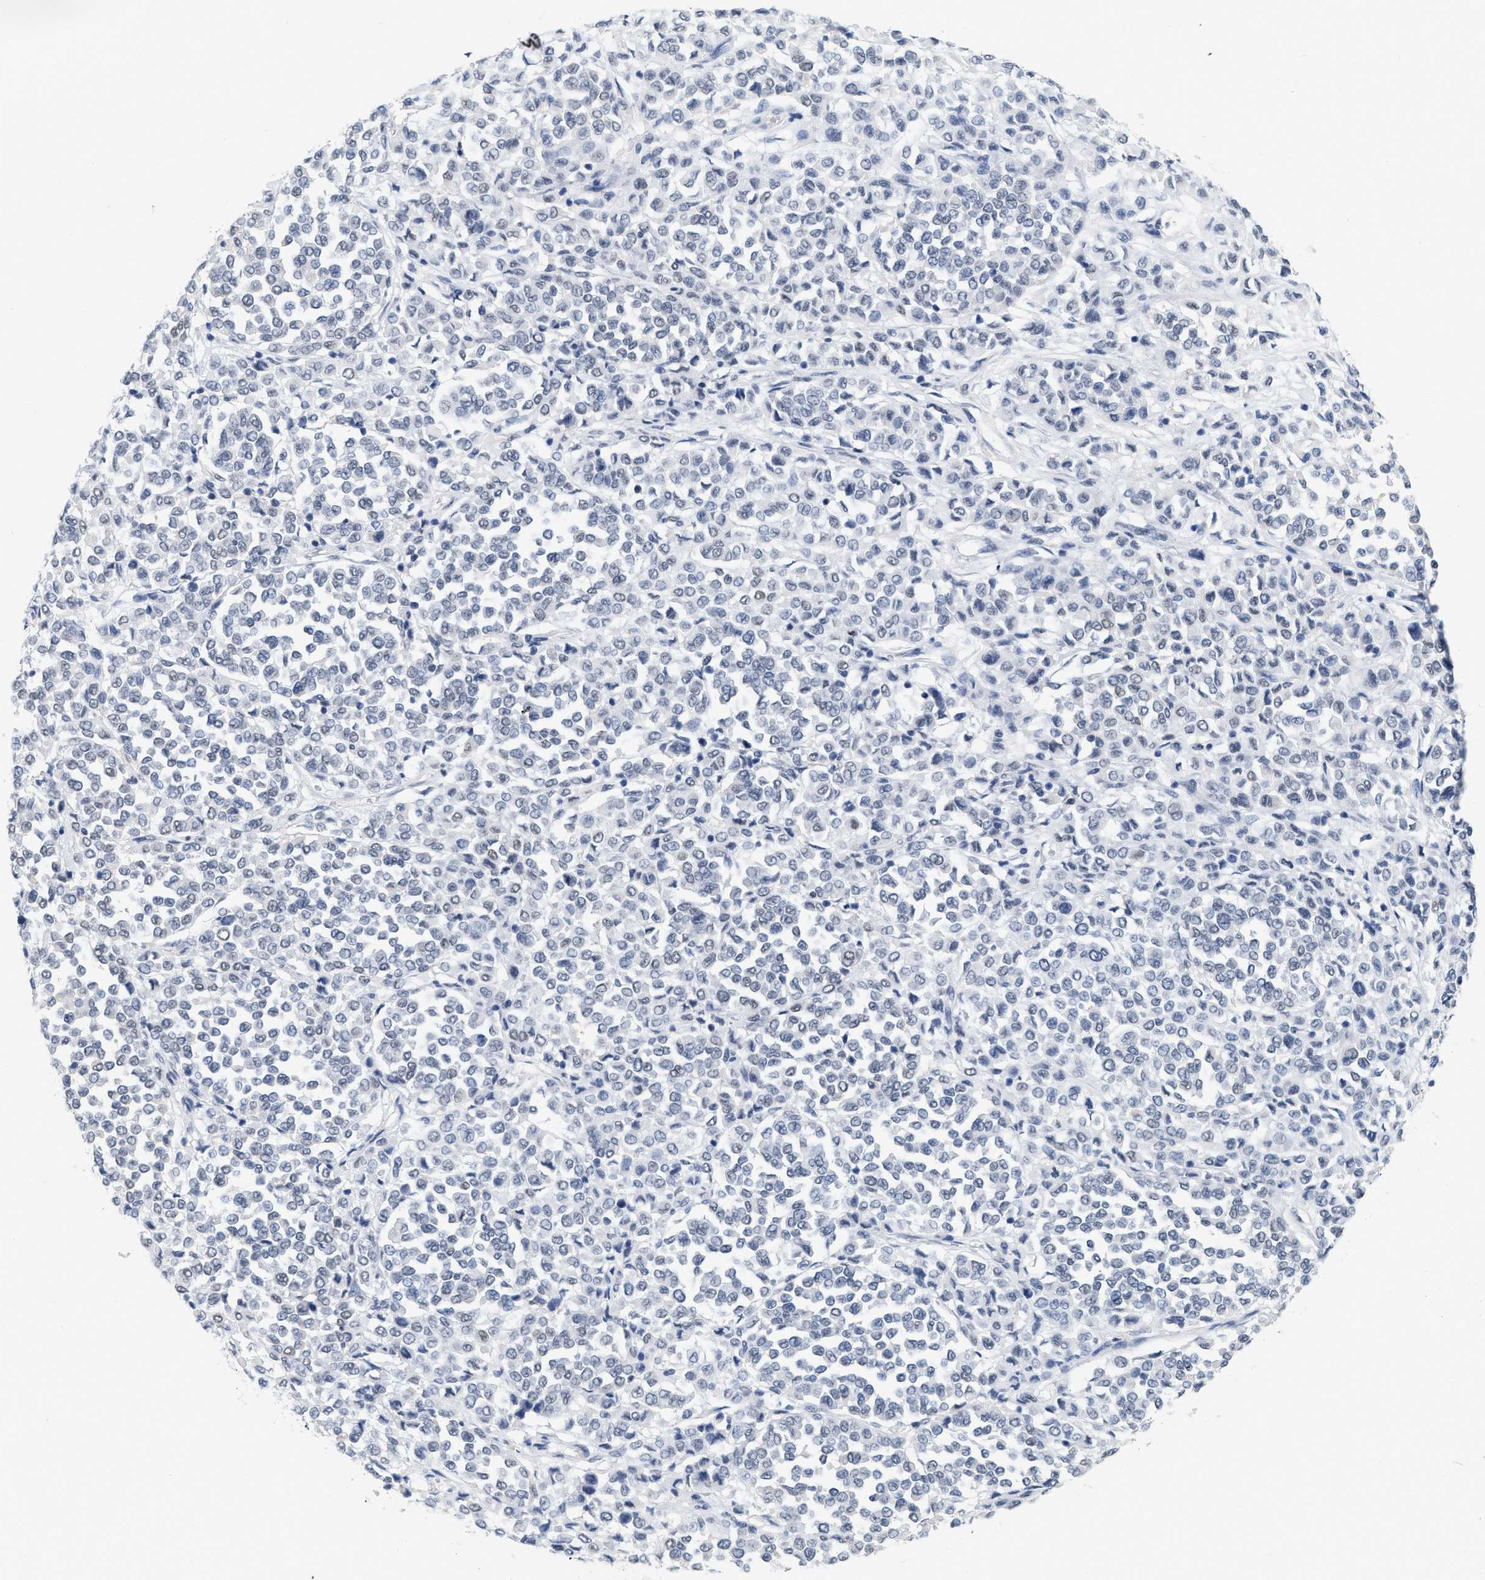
{"staining": {"intensity": "negative", "quantity": "none", "location": "none"}, "tissue": "melanoma", "cell_type": "Tumor cells", "image_type": "cancer", "snomed": [{"axis": "morphology", "description": "Malignant melanoma, Metastatic site"}, {"axis": "topography", "description": "Pancreas"}], "caption": "Tumor cells show no significant protein positivity in melanoma.", "gene": "XIRP1", "patient": {"sex": "female", "age": 30}}